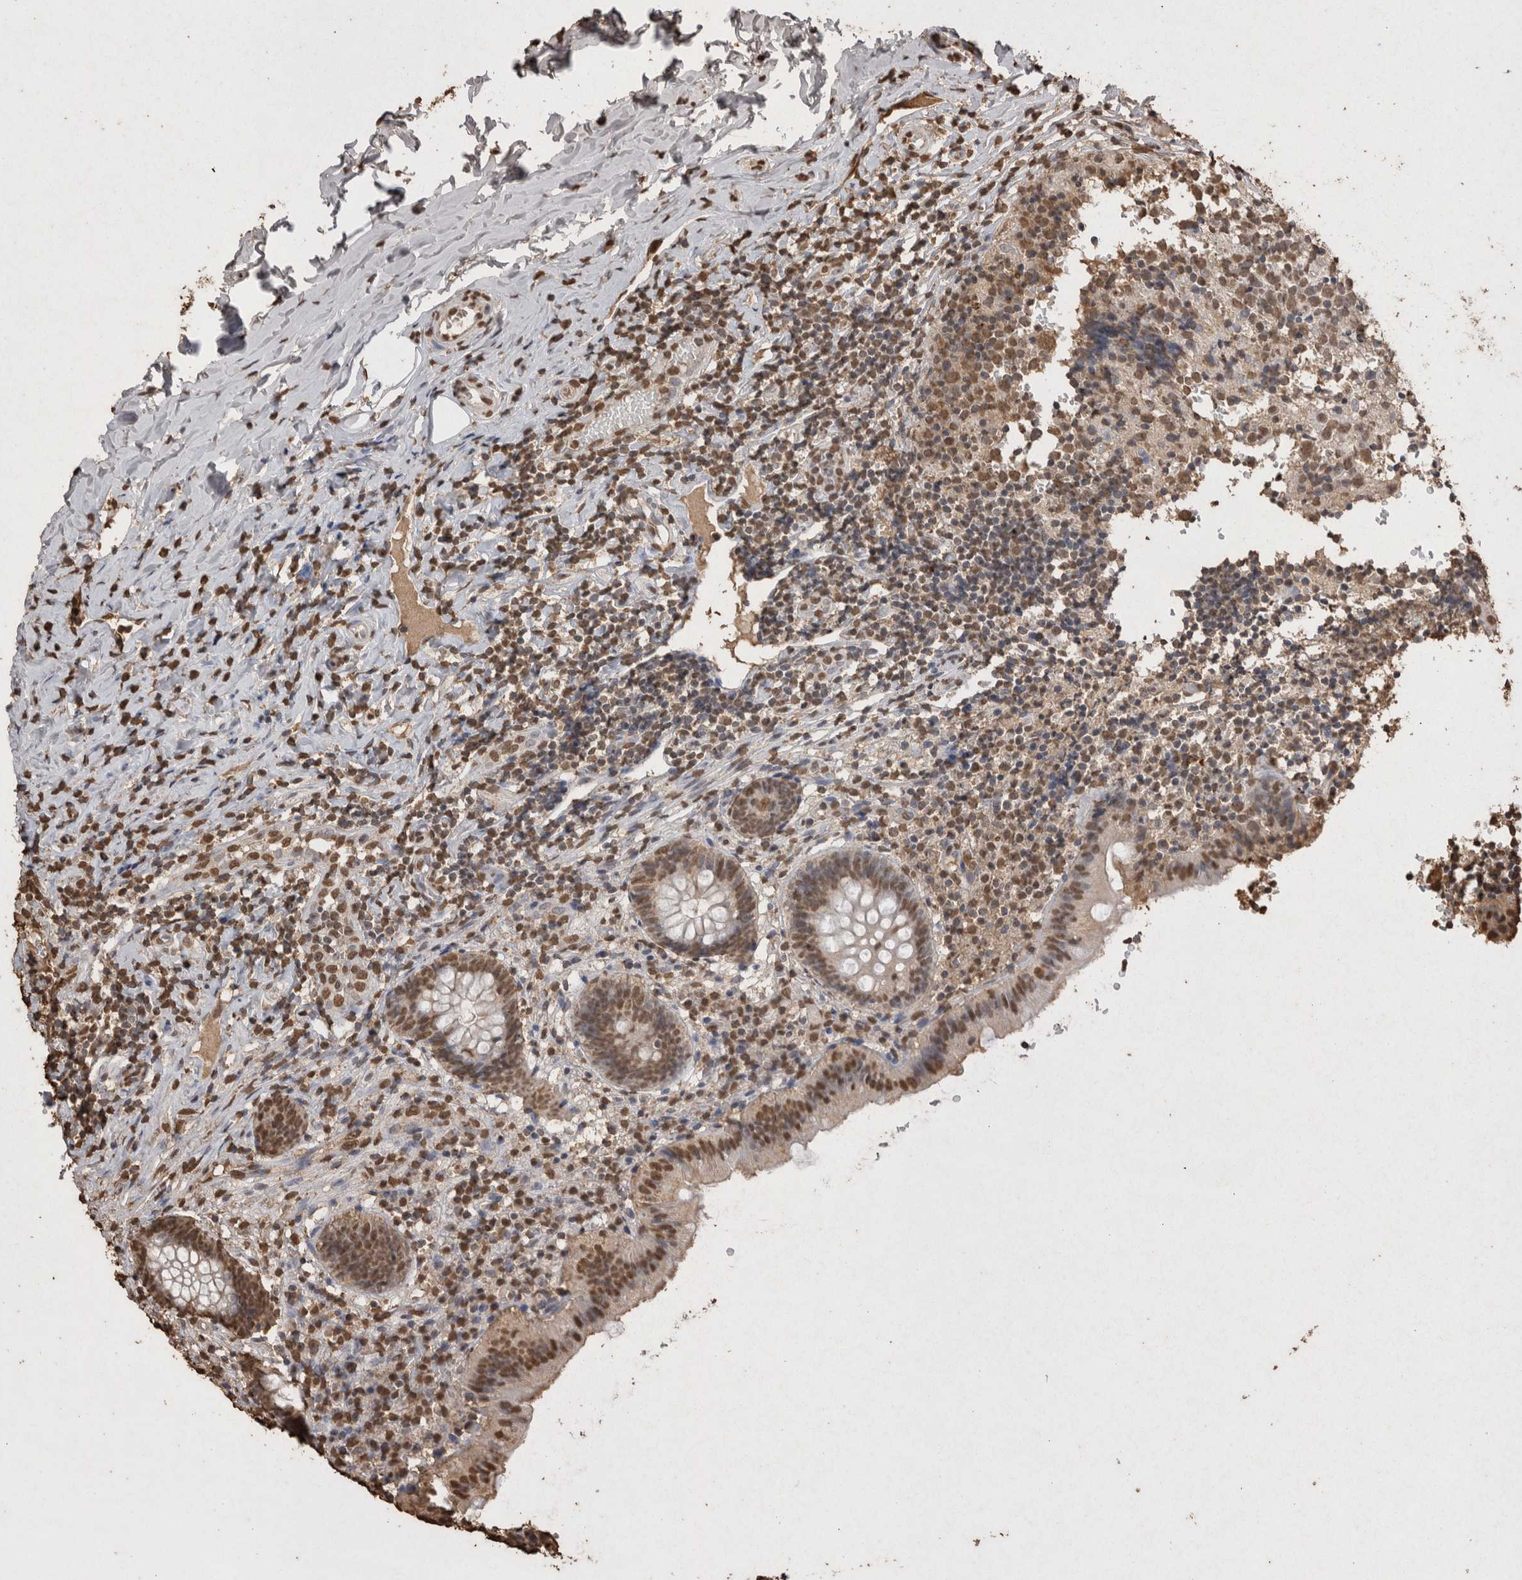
{"staining": {"intensity": "moderate", "quantity": ">75%", "location": "nuclear"}, "tissue": "appendix", "cell_type": "Glandular cells", "image_type": "normal", "snomed": [{"axis": "morphology", "description": "Normal tissue, NOS"}, {"axis": "topography", "description": "Appendix"}], "caption": "Protein staining exhibits moderate nuclear positivity in approximately >75% of glandular cells in normal appendix. The staining was performed using DAB (3,3'-diaminobenzidine), with brown indicating positive protein expression. Nuclei are stained blue with hematoxylin.", "gene": "POU5F1", "patient": {"sex": "male", "age": 8}}